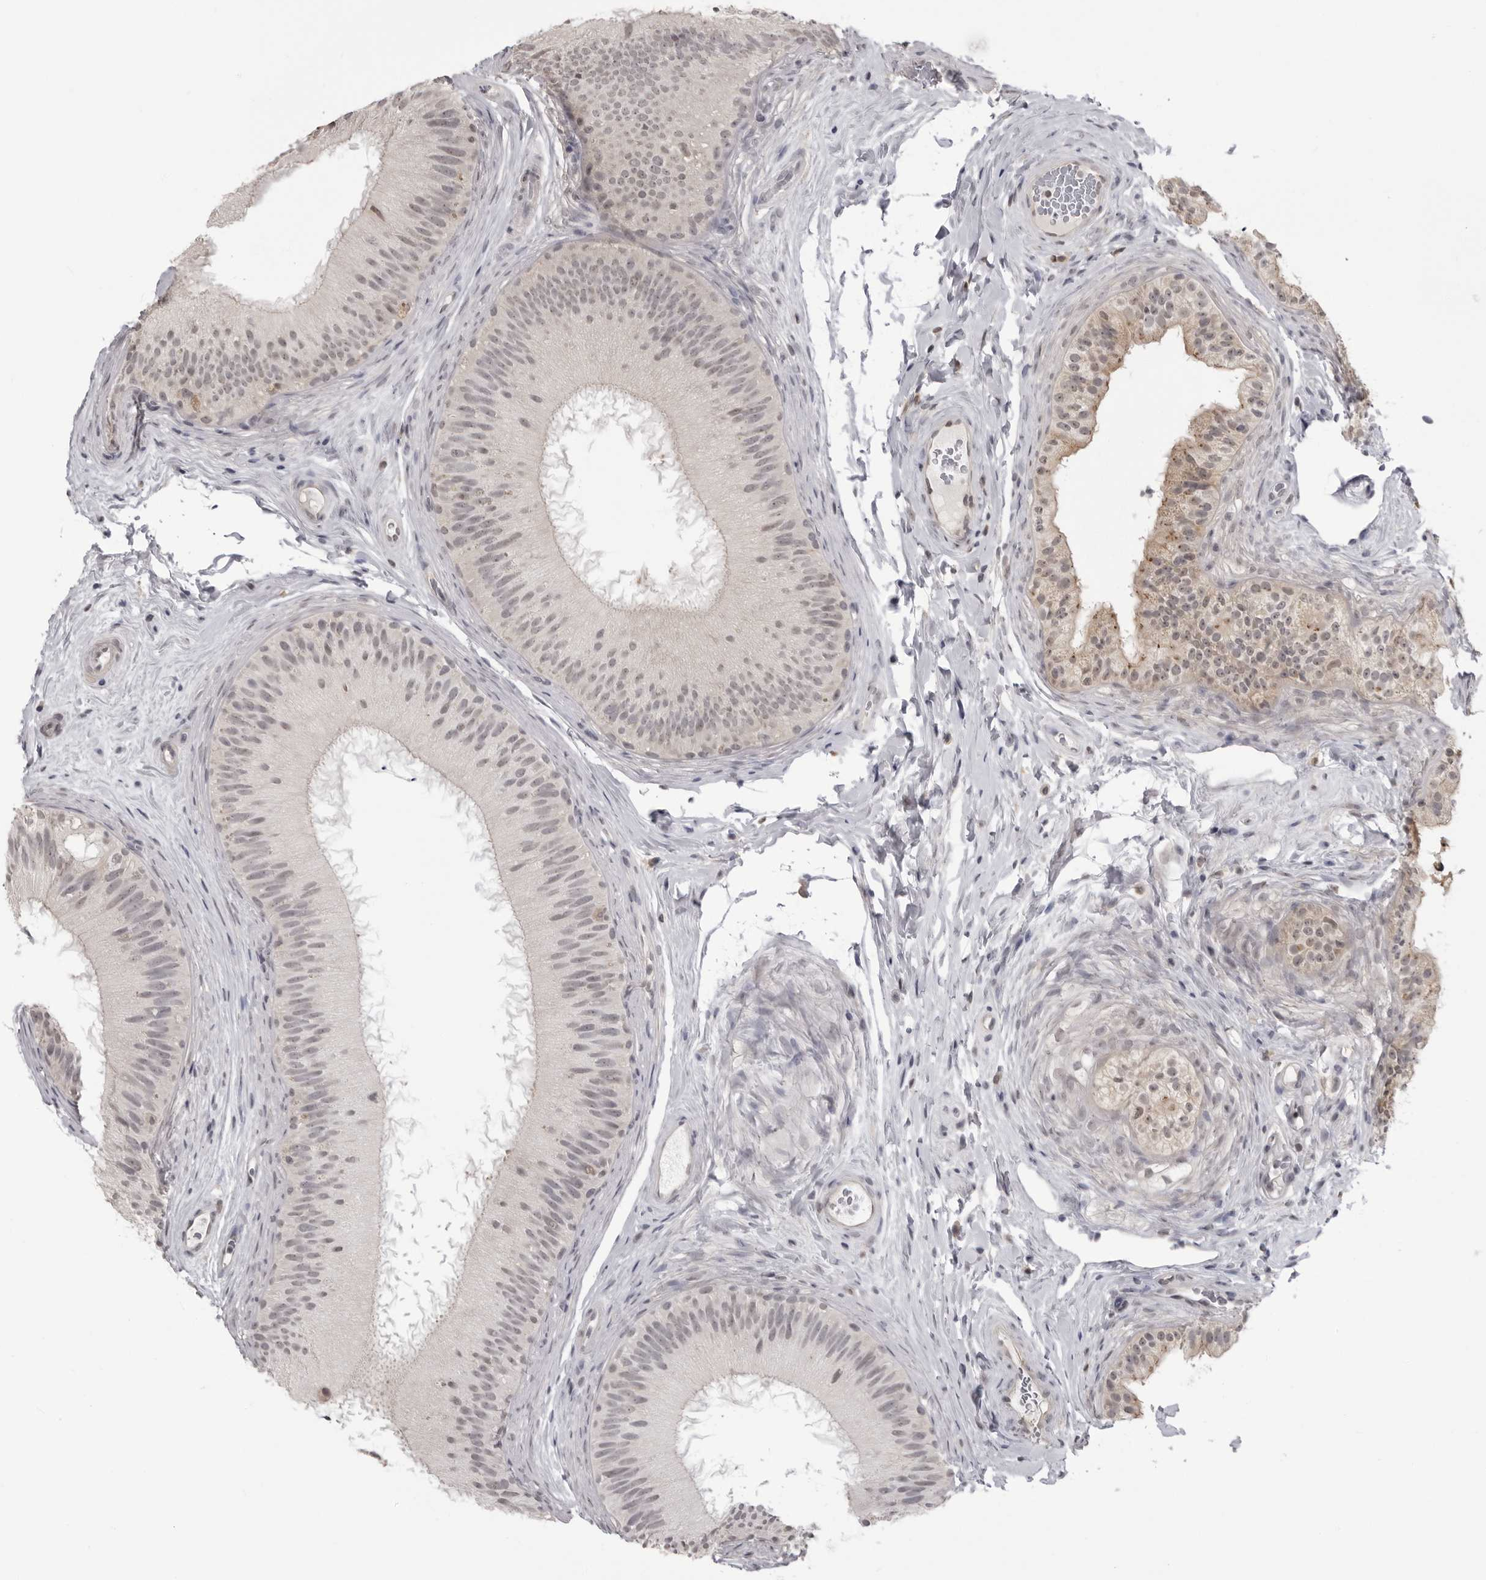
{"staining": {"intensity": "moderate", "quantity": "<25%", "location": "cytoplasmic/membranous"}, "tissue": "epididymis", "cell_type": "Glandular cells", "image_type": "normal", "snomed": [{"axis": "morphology", "description": "Normal tissue, NOS"}, {"axis": "topography", "description": "Epididymis"}], "caption": "Protein expression analysis of normal epididymis reveals moderate cytoplasmic/membranous positivity in about <25% of glandular cells.", "gene": "PDCL3", "patient": {"sex": "male", "age": 45}}